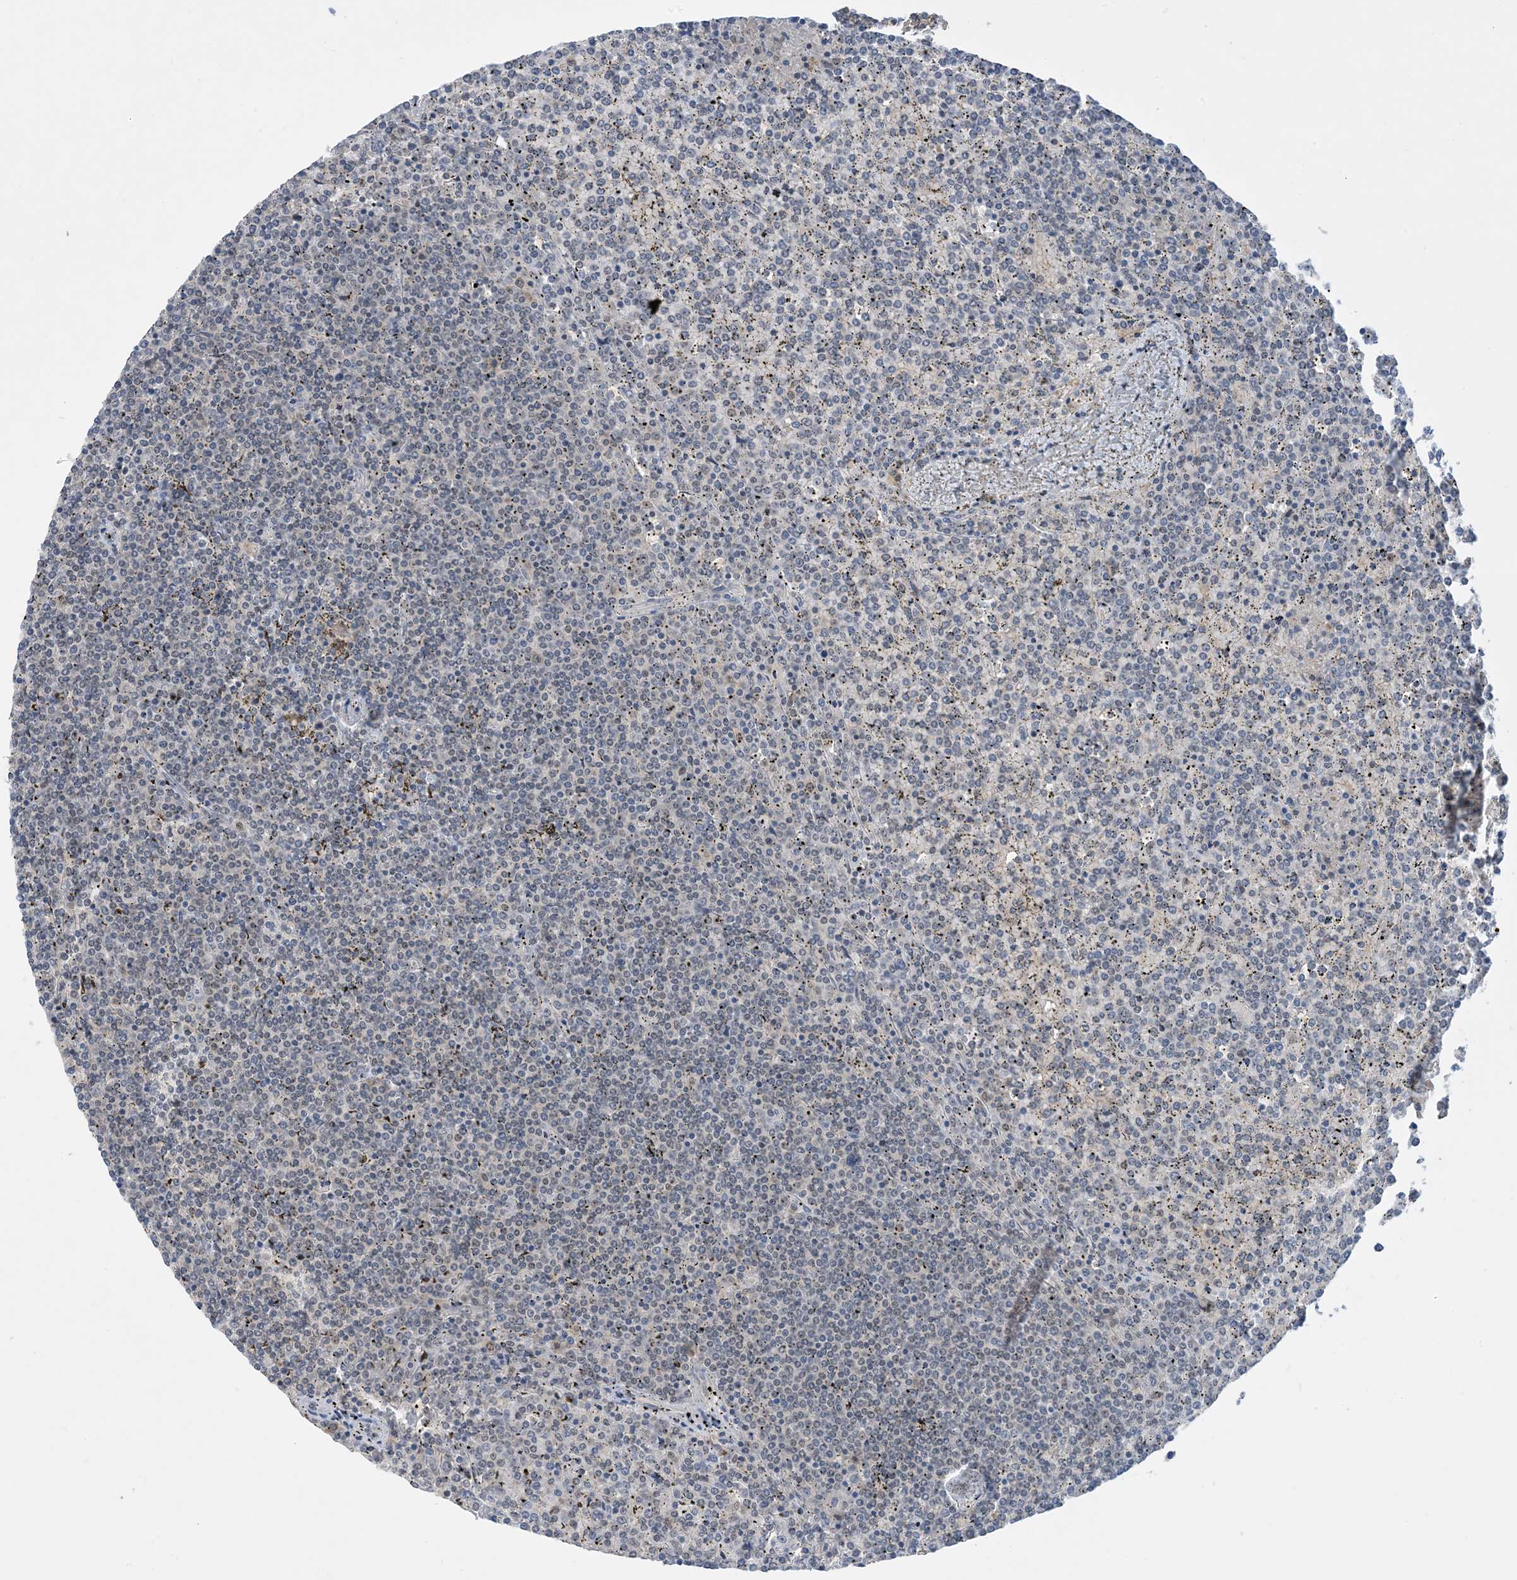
{"staining": {"intensity": "negative", "quantity": "none", "location": "none"}, "tissue": "lymphoma", "cell_type": "Tumor cells", "image_type": "cancer", "snomed": [{"axis": "morphology", "description": "Malignant lymphoma, non-Hodgkin's type, Low grade"}, {"axis": "topography", "description": "Spleen"}], "caption": "Immunohistochemical staining of human lymphoma shows no significant staining in tumor cells.", "gene": "UBE2E1", "patient": {"sex": "female", "age": 19}}